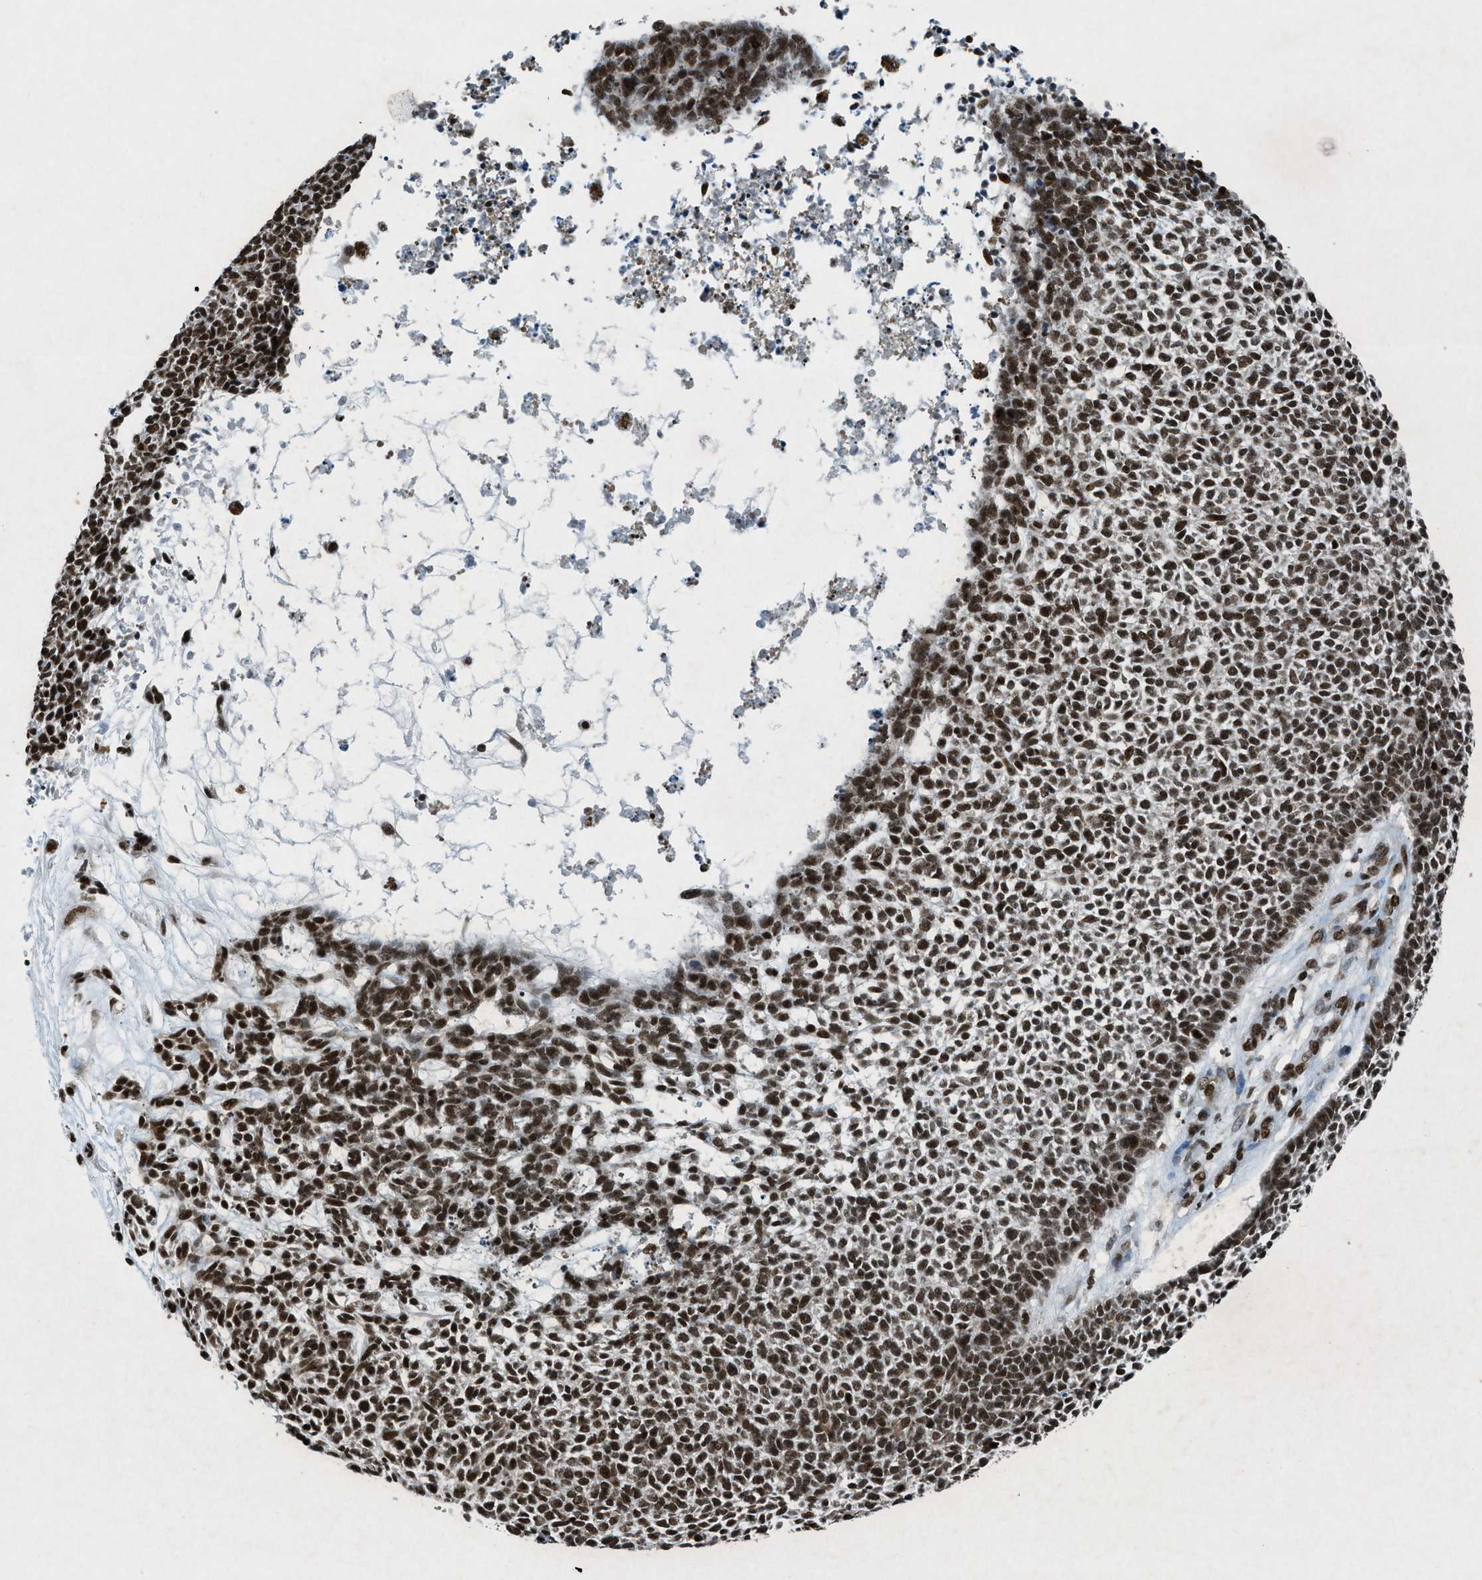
{"staining": {"intensity": "strong", "quantity": ">75%", "location": "nuclear"}, "tissue": "skin cancer", "cell_type": "Tumor cells", "image_type": "cancer", "snomed": [{"axis": "morphology", "description": "Basal cell carcinoma"}, {"axis": "topography", "description": "Skin"}], "caption": "IHC (DAB) staining of basal cell carcinoma (skin) reveals strong nuclear protein staining in about >75% of tumor cells.", "gene": "NXF1", "patient": {"sex": "female", "age": 84}}